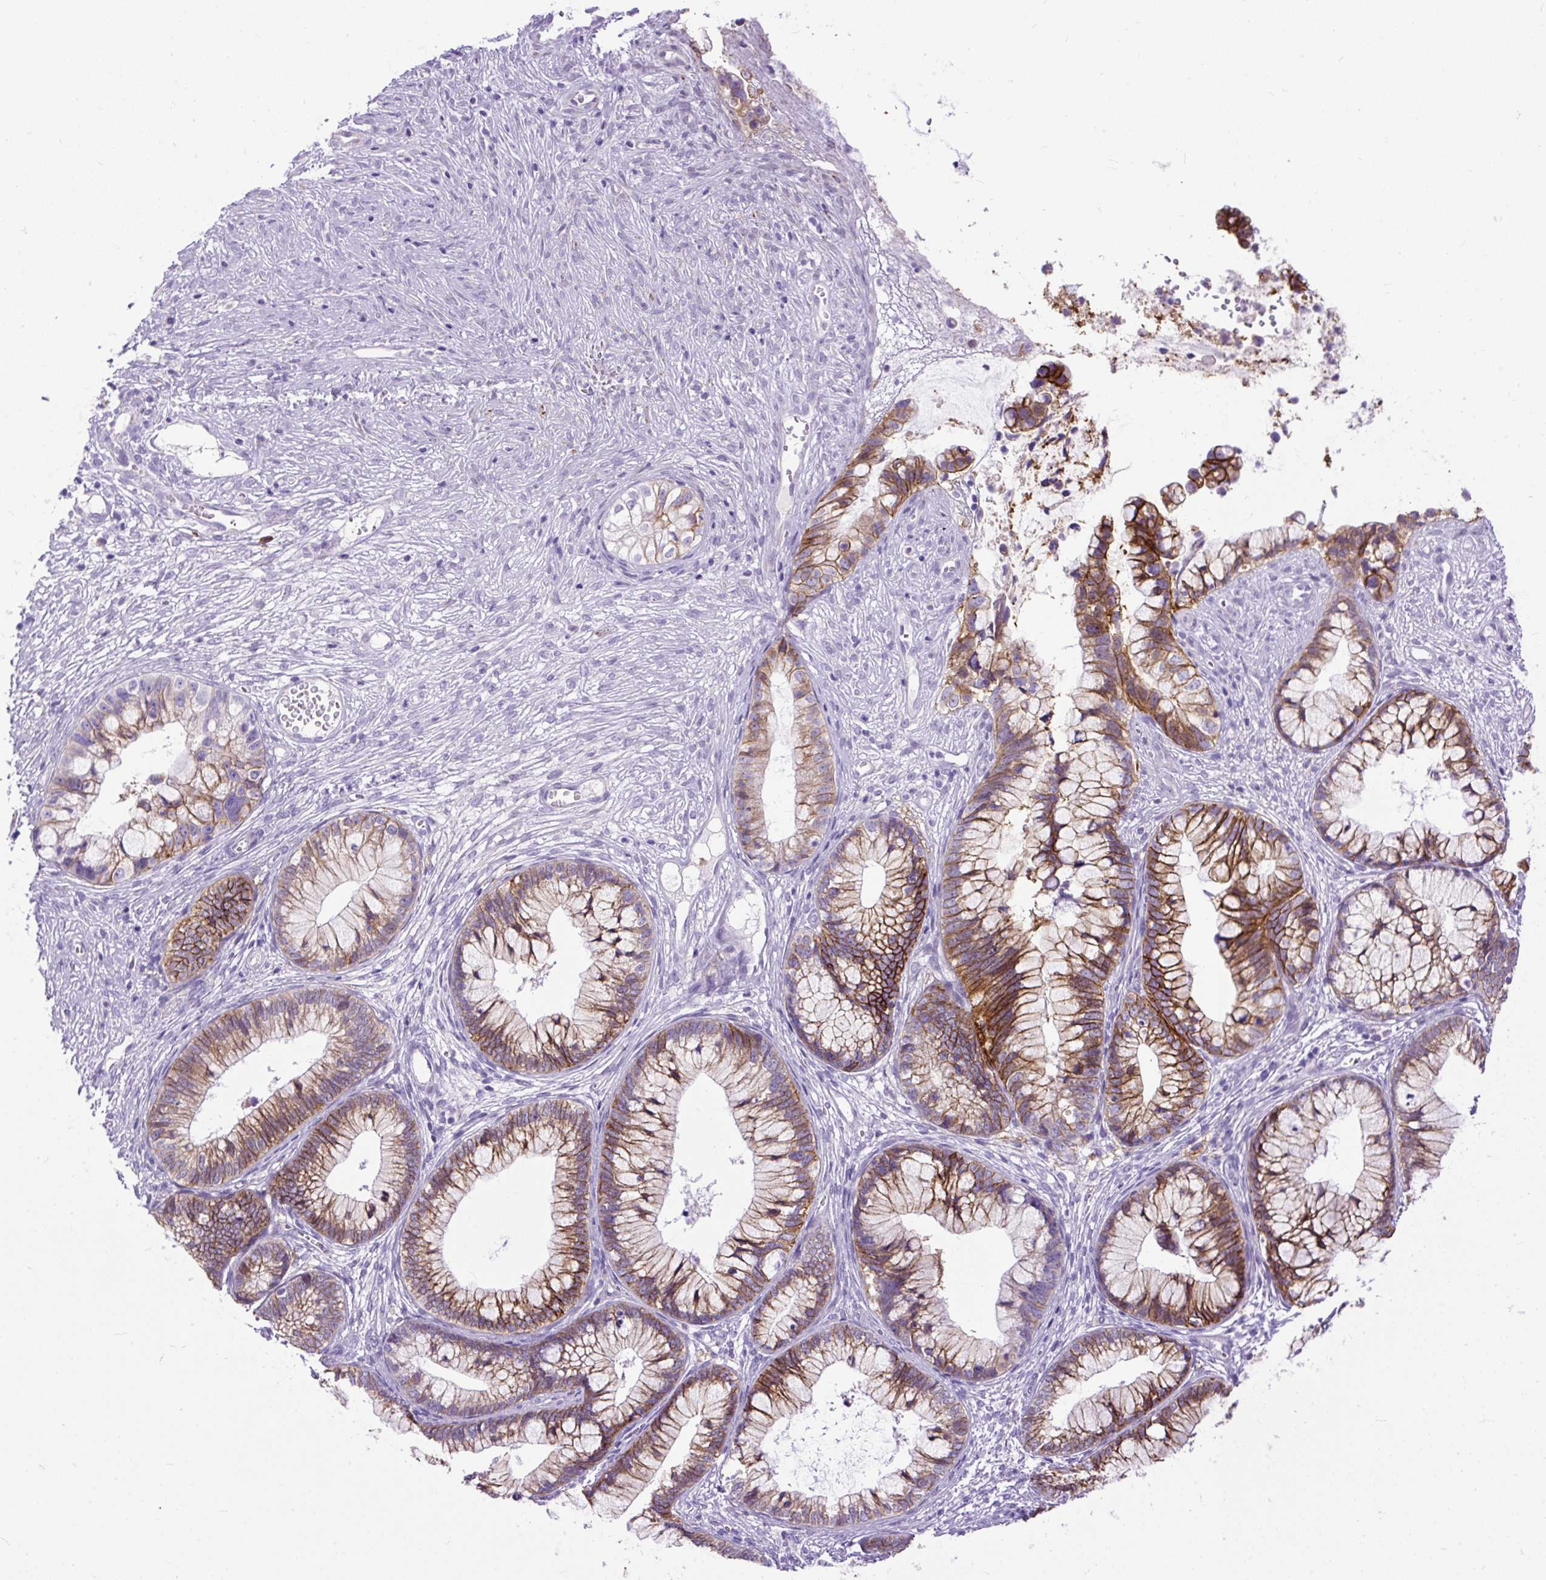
{"staining": {"intensity": "moderate", "quantity": "25%-75%", "location": "cytoplasmic/membranous"}, "tissue": "cervical cancer", "cell_type": "Tumor cells", "image_type": "cancer", "snomed": [{"axis": "morphology", "description": "Adenocarcinoma, NOS"}, {"axis": "topography", "description": "Cervix"}], "caption": "Immunohistochemical staining of cervical cancer displays moderate cytoplasmic/membranous protein positivity in about 25%-75% of tumor cells.", "gene": "ZNF256", "patient": {"sex": "female", "age": 44}}